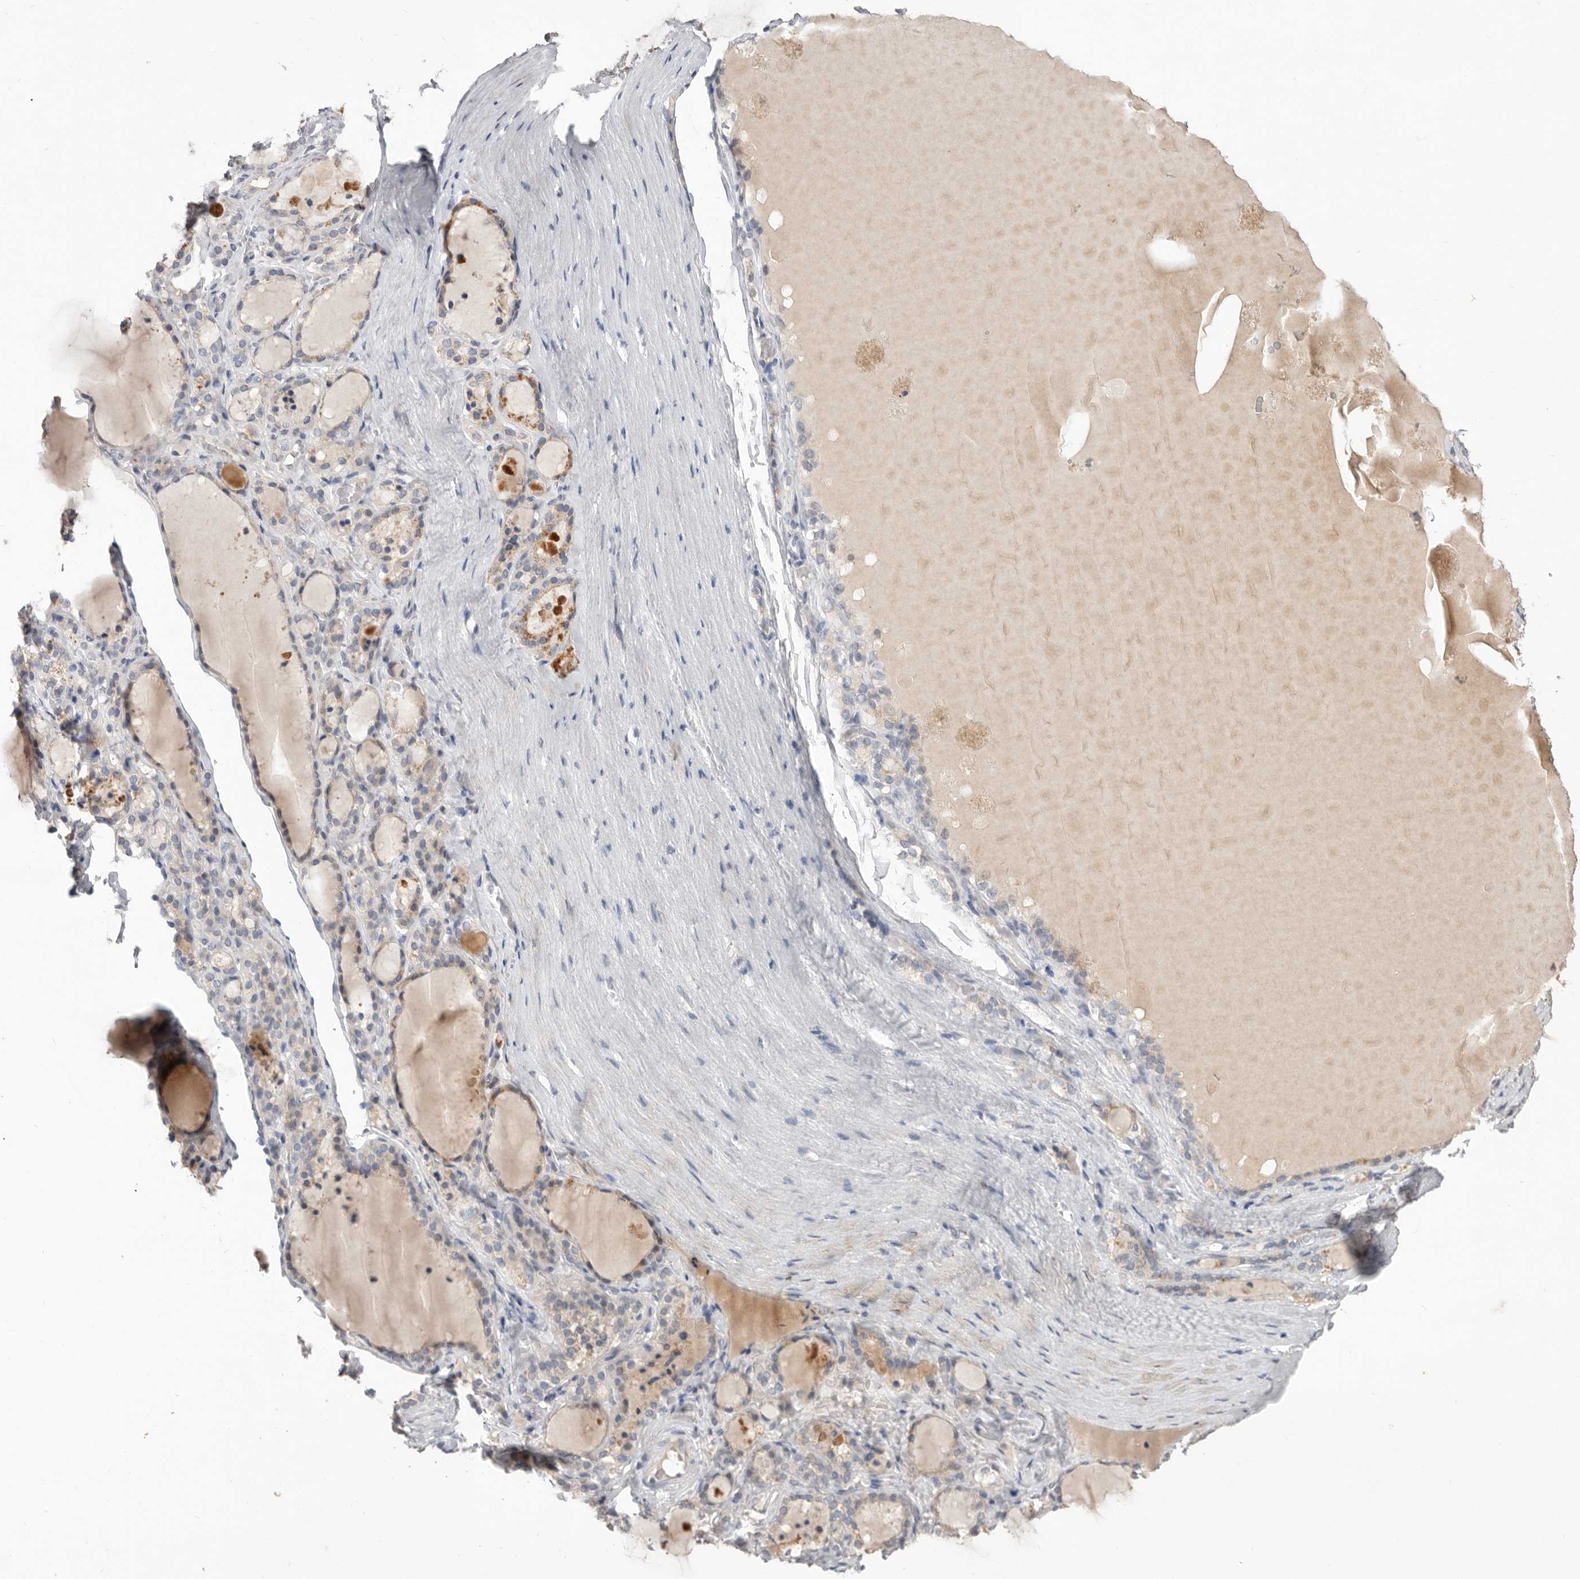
{"staining": {"intensity": "weak", "quantity": "<25%", "location": "cytoplasmic/membranous"}, "tissue": "thyroid gland", "cell_type": "Glandular cells", "image_type": "normal", "snomed": [{"axis": "morphology", "description": "Normal tissue, NOS"}, {"axis": "topography", "description": "Thyroid gland"}], "caption": "DAB (3,3'-diaminobenzidine) immunohistochemical staining of normal human thyroid gland reveals no significant expression in glandular cells.", "gene": "DOP1A", "patient": {"sex": "female", "age": 22}}